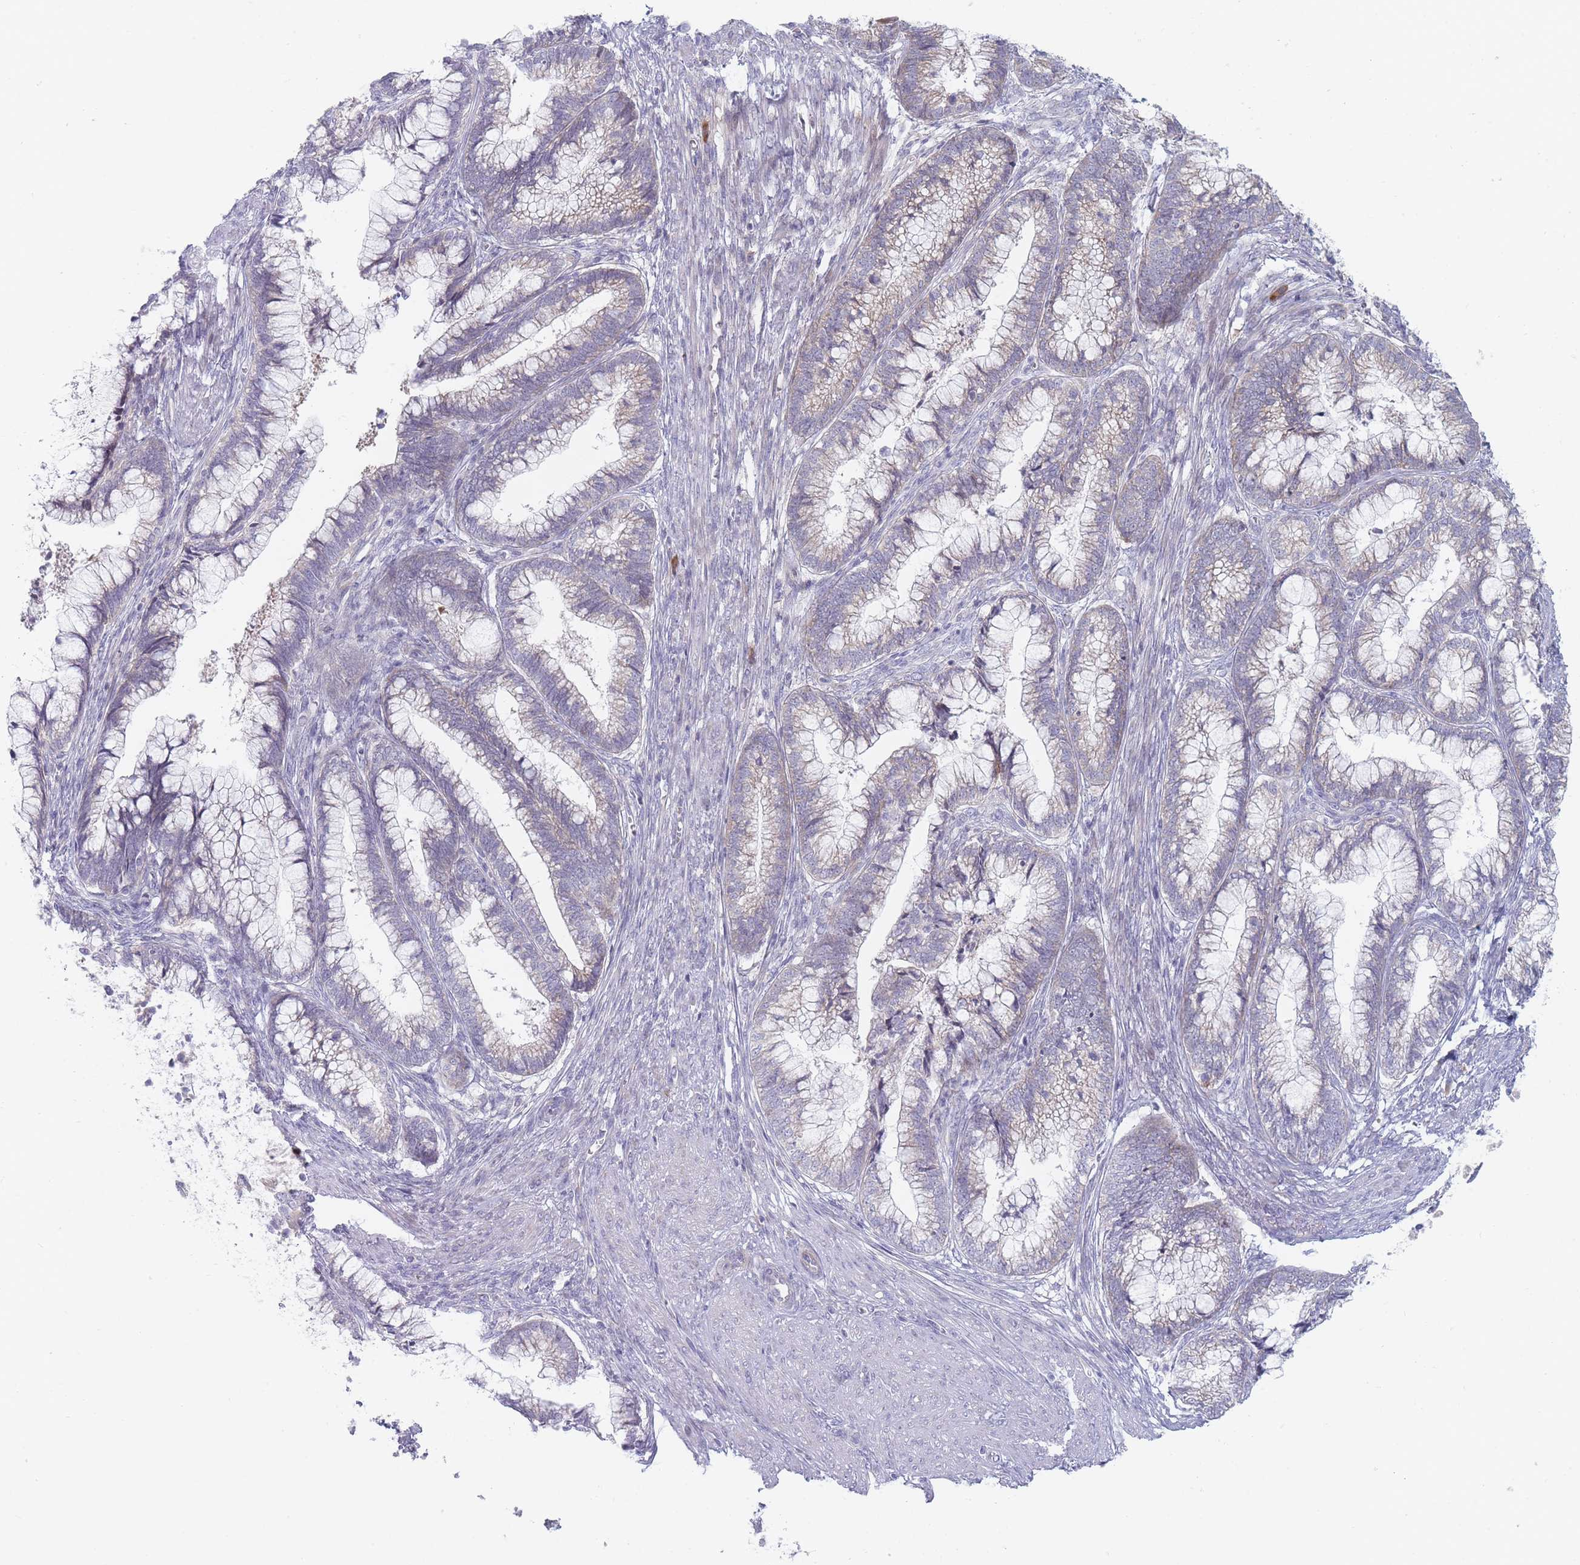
{"staining": {"intensity": "negative", "quantity": "none", "location": "none"}, "tissue": "cervical cancer", "cell_type": "Tumor cells", "image_type": "cancer", "snomed": [{"axis": "morphology", "description": "Adenocarcinoma, NOS"}, {"axis": "topography", "description": "Cervix"}], "caption": "Tumor cells are negative for brown protein staining in cervical adenocarcinoma. (Stains: DAB (3,3'-diaminobenzidine) immunohistochemistry with hematoxylin counter stain, Microscopy: brightfield microscopy at high magnification).", "gene": "SPATS1", "patient": {"sex": "female", "age": 44}}